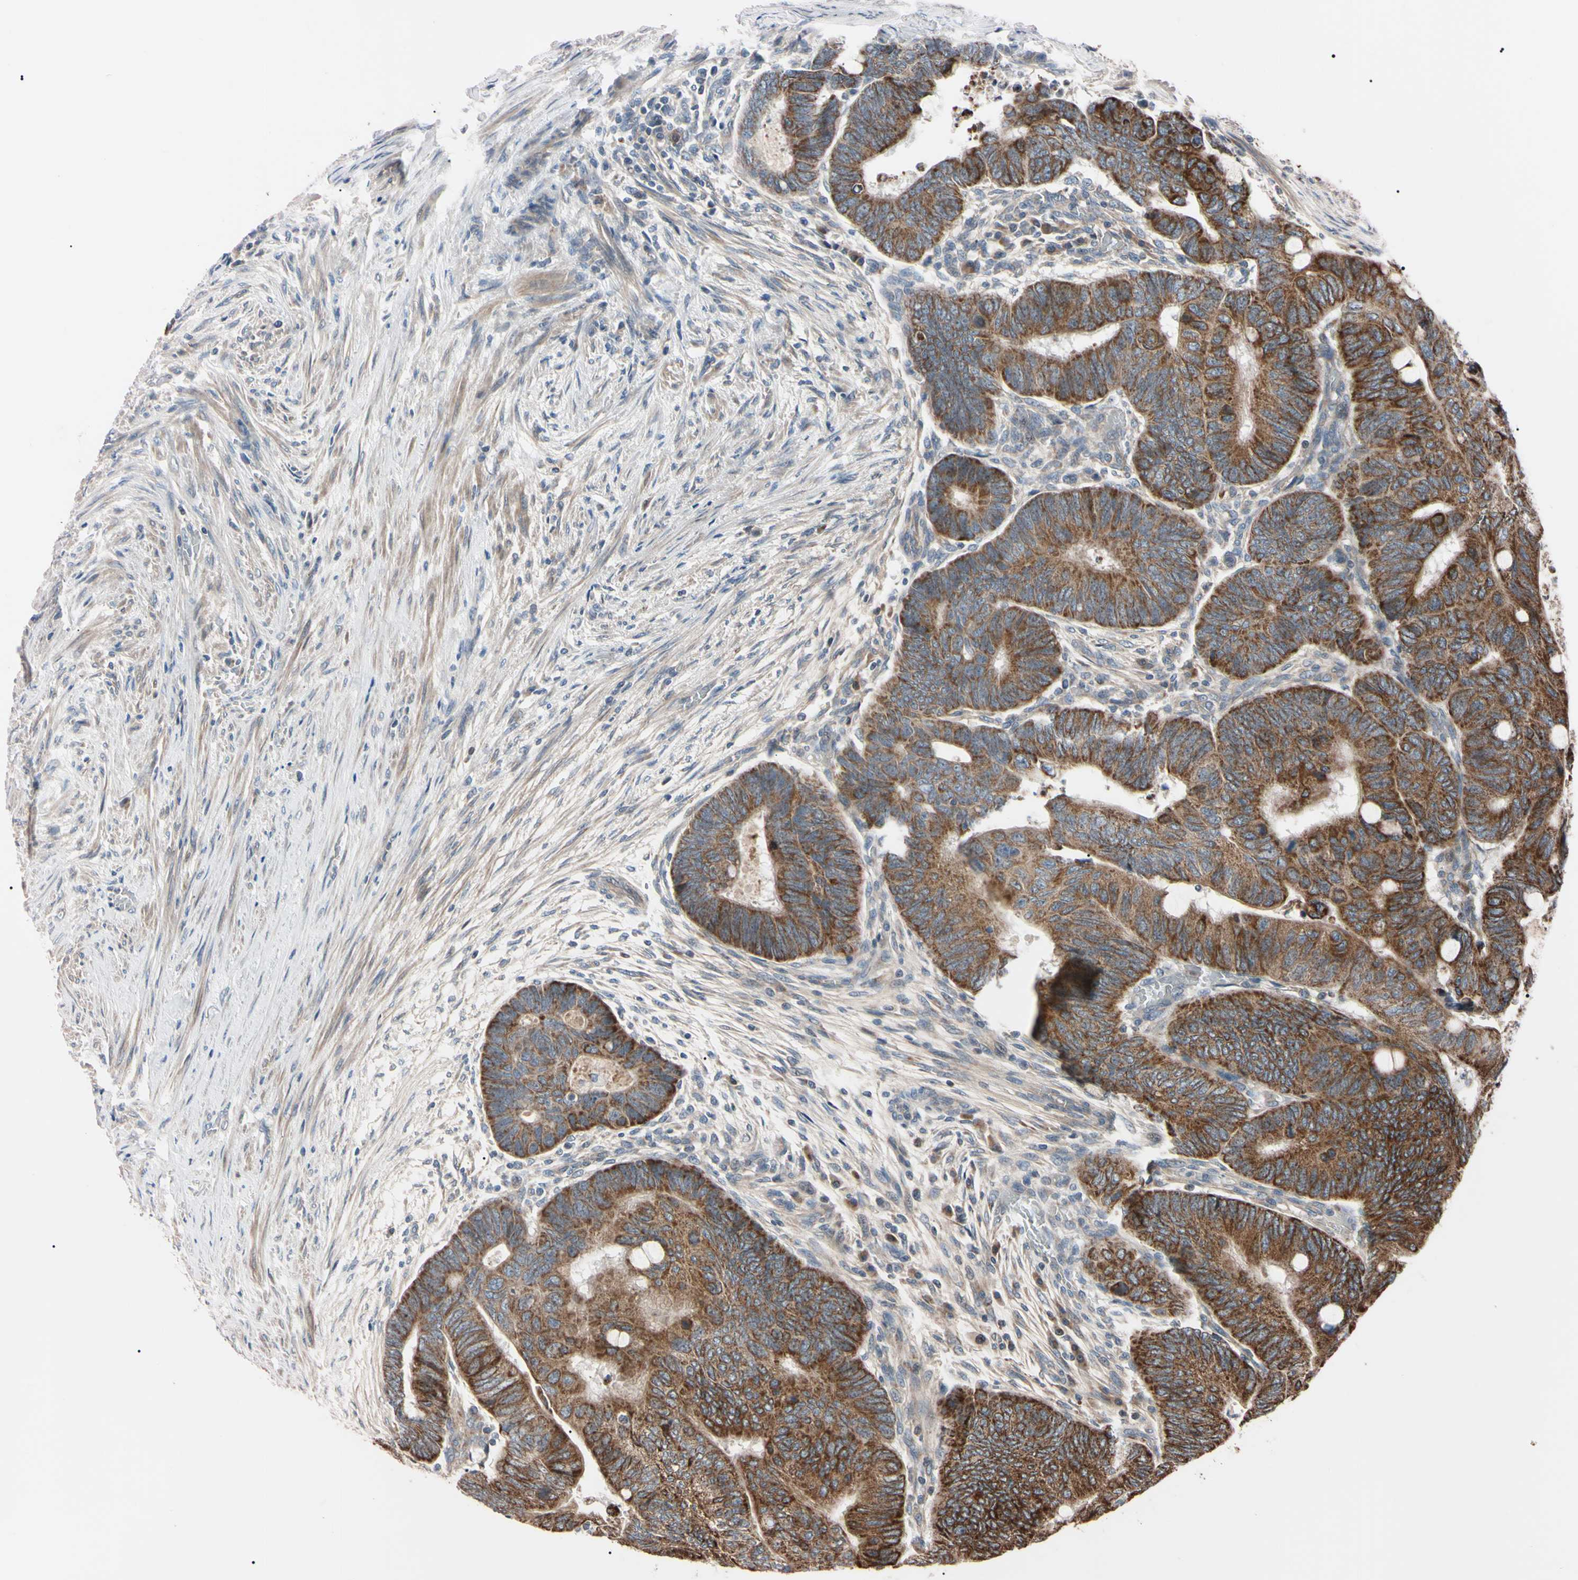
{"staining": {"intensity": "moderate", "quantity": ">75%", "location": "cytoplasmic/membranous"}, "tissue": "colorectal cancer", "cell_type": "Tumor cells", "image_type": "cancer", "snomed": [{"axis": "morphology", "description": "Normal tissue, NOS"}, {"axis": "morphology", "description": "Adenocarcinoma, NOS"}, {"axis": "topography", "description": "Rectum"}, {"axis": "topography", "description": "Peripheral nerve tissue"}], "caption": "Immunohistochemistry histopathology image of human colorectal cancer stained for a protein (brown), which exhibits medium levels of moderate cytoplasmic/membranous staining in approximately >75% of tumor cells.", "gene": "TNFRSF1A", "patient": {"sex": "male", "age": 92}}